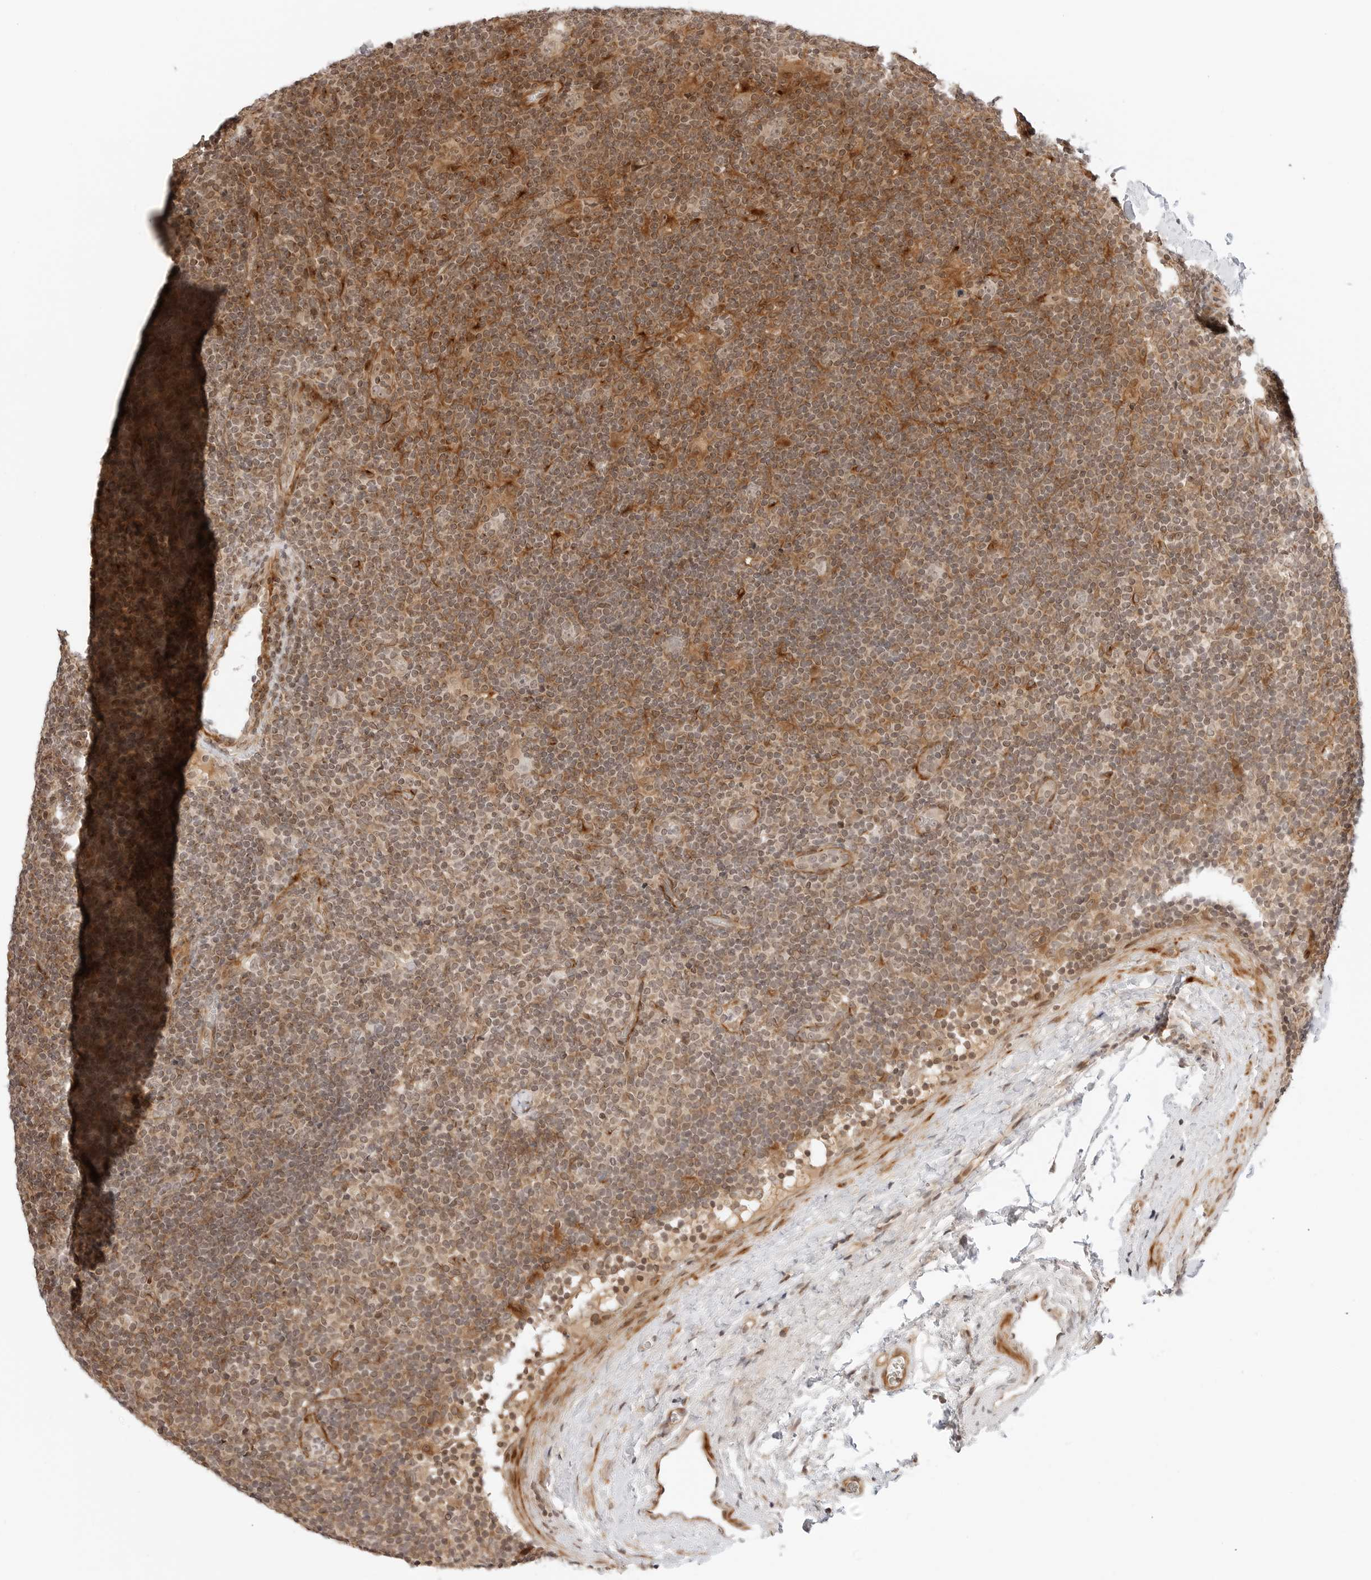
{"staining": {"intensity": "weak", "quantity": ">75%", "location": "nuclear"}, "tissue": "lymphoma", "cell_type": "Tumor cells", "image_type": "cancer", "snomed": [{"axis": "morphology", "description": "Hodgkin's disease, NOS"}, {"axis": "topography", "description": "Lymph node"}], "caption": "High-power microscopy captured an immunohistochemistry (IHC) histopathology image of lymphoma, revealing weak nuclear positivity in about >75% of tumor cells. The staining was performed using DAB to visualize the protein expression in brown, while the nuclei were stained in blue with hematoxylin (Magnification: 20x).", "gene": "GEM", "patient": {"sex": "female", "age": 57}}